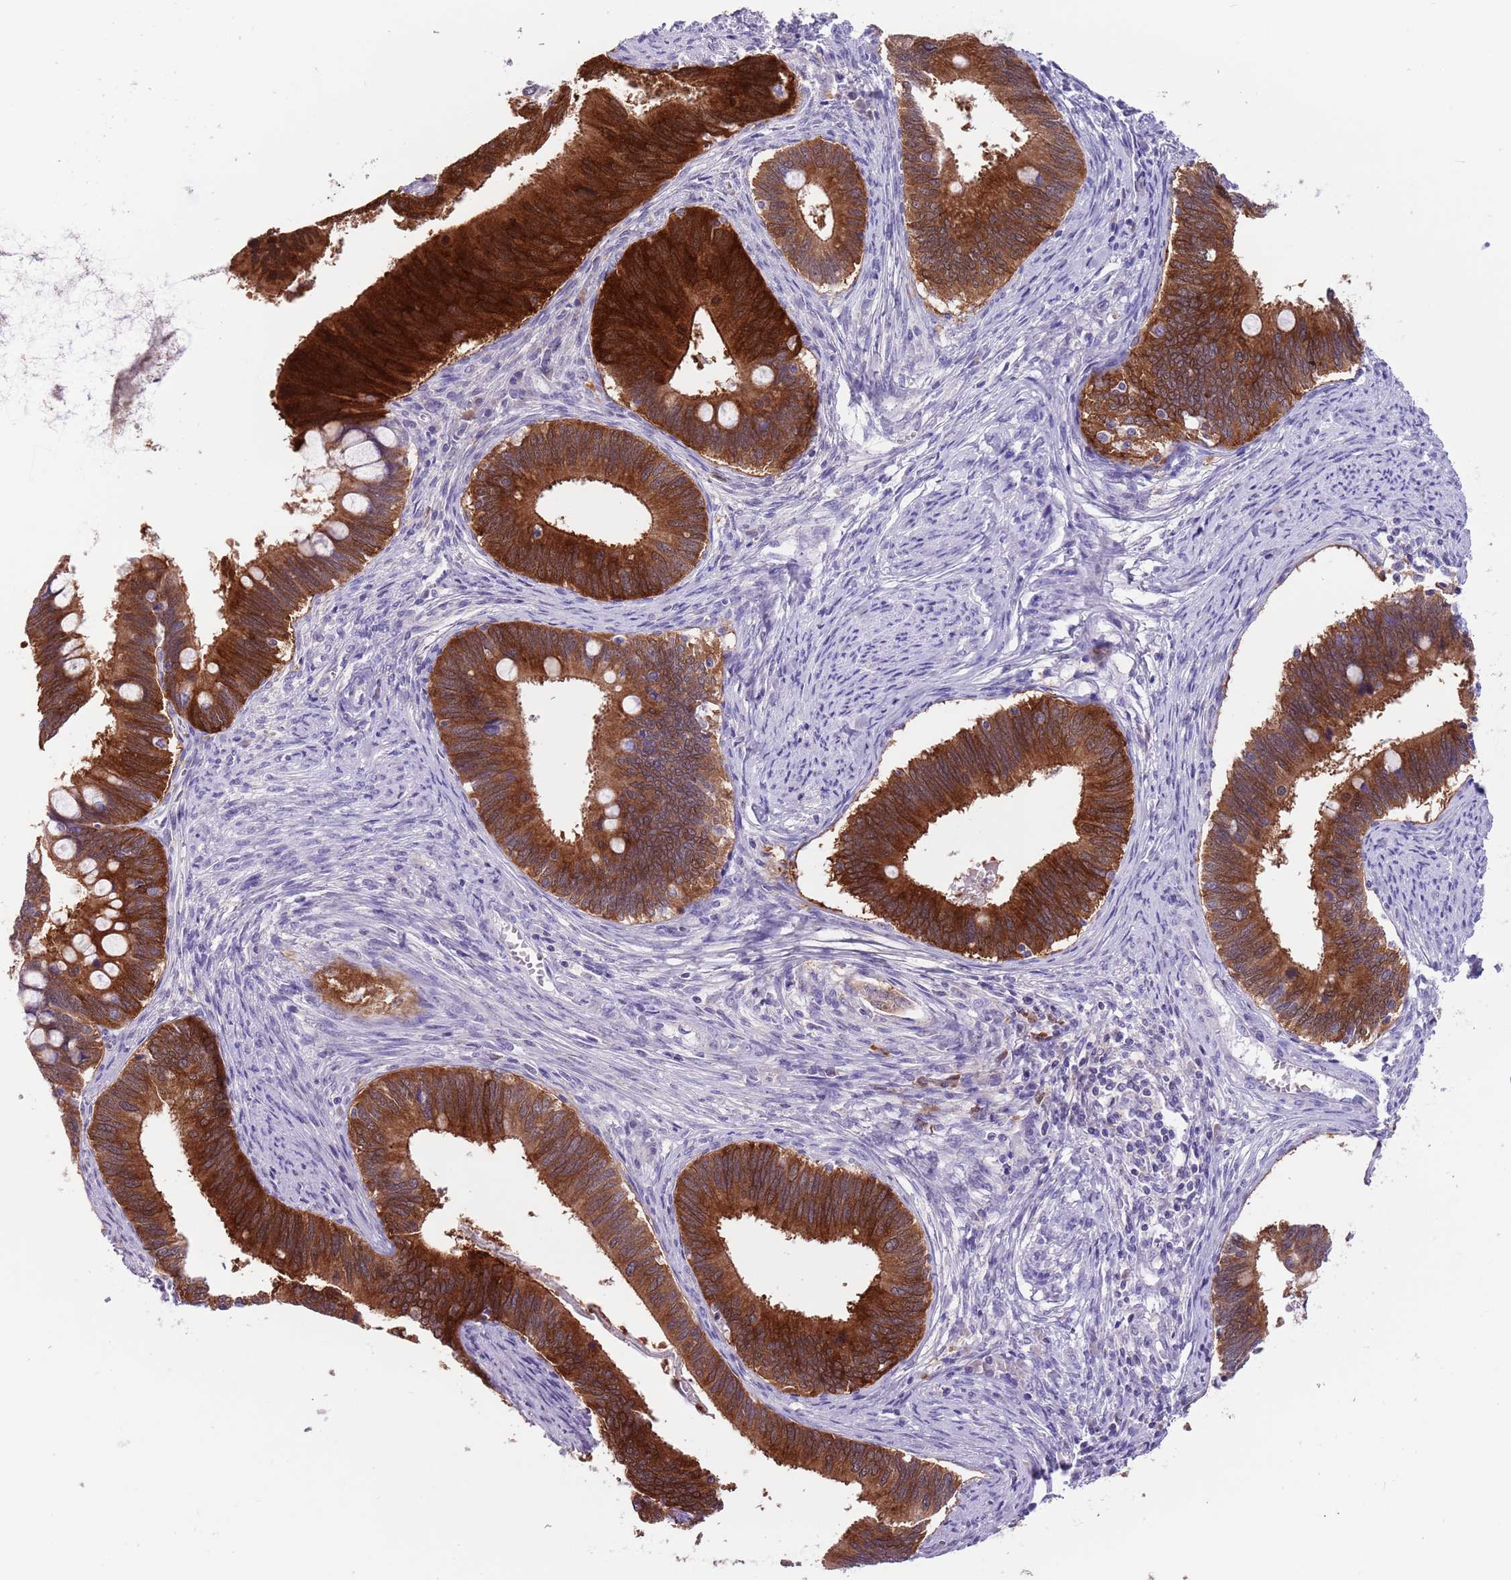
{"staining": {"intensity": "strong", "quantity": ">75%", "location": "cytoplasmic/membranous,nuclear"}, "tissue": "cervical cancer", "cell_type": "Tumor cells", "image_type": "cancer", "snomed": [{"axis": "morphology", "description": "Adenocarcinoma, NOS"}, {"axis": "topography", "description": "Cervix"}], "caption": "Adenocarcinoma (cervical) was stained to show a protein in brown. There is high levels of strong cytoplasmic/membranous and nuclear expression in about >75% of tumor cells.", "gene": "PFKFB2", "patient": {"sex": "female", "age": 42}}